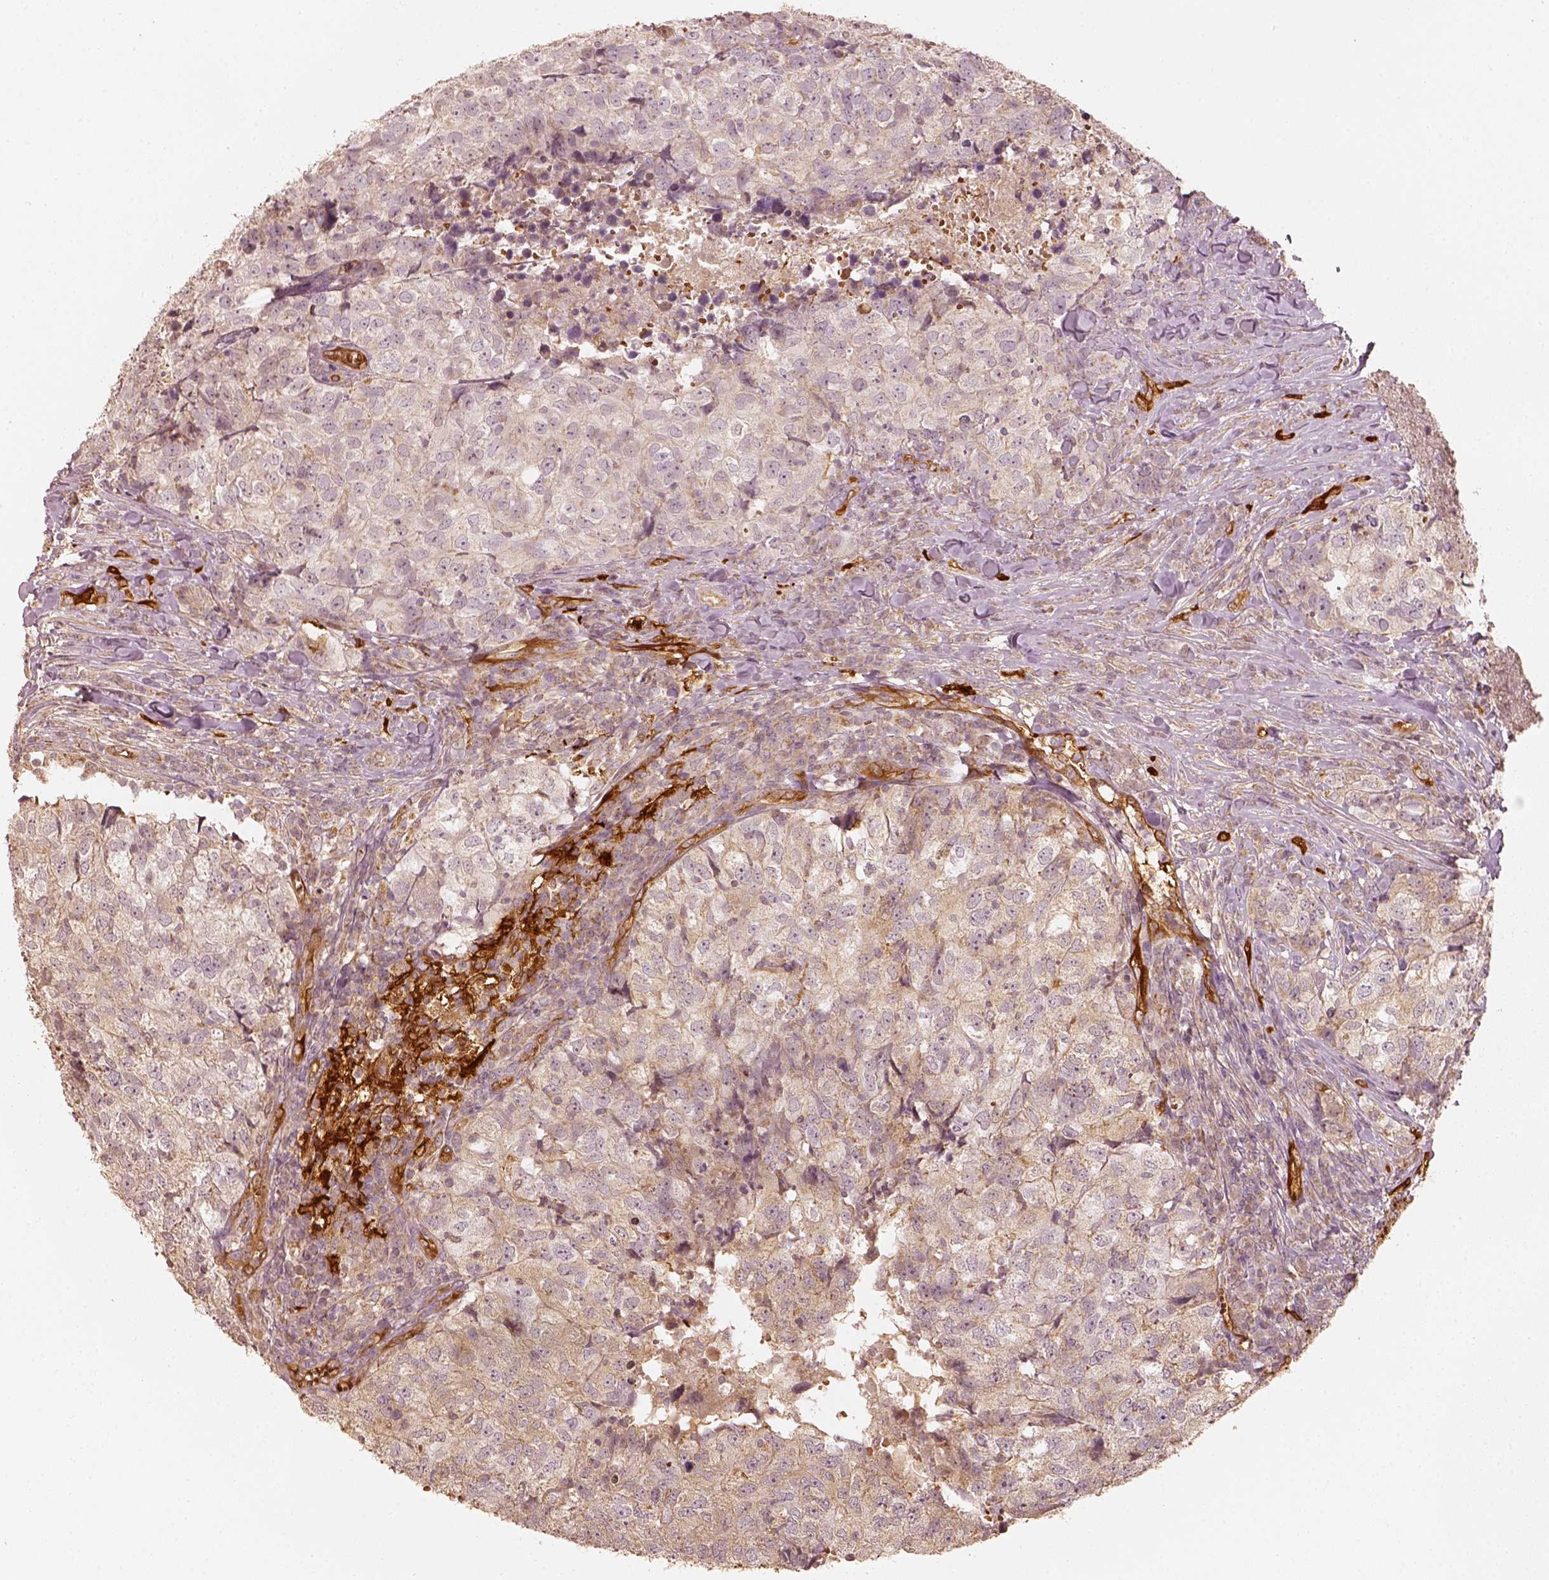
{"staining": {"intensity": "weak", "quantity": "<25%", "location": "cytoplasmic/membranous"}, "tissue": "breast cancer", "cell_type": "Tumor cells", "image_type": "cancer", "snomed": [{"axis": "morphology", "description": "Duct carcinoma"}, {"axis": "topography", "description": "Breast"}], "caption": "High power microscopy histopathology image of an immunohistochemistry (IHC) micrograph of breast cancer (invasive ductal carcinoma), revealing no significant staining in tumor cells.", "gene": "FSCN1", "patient": {"sex": "female", "age": 30}}